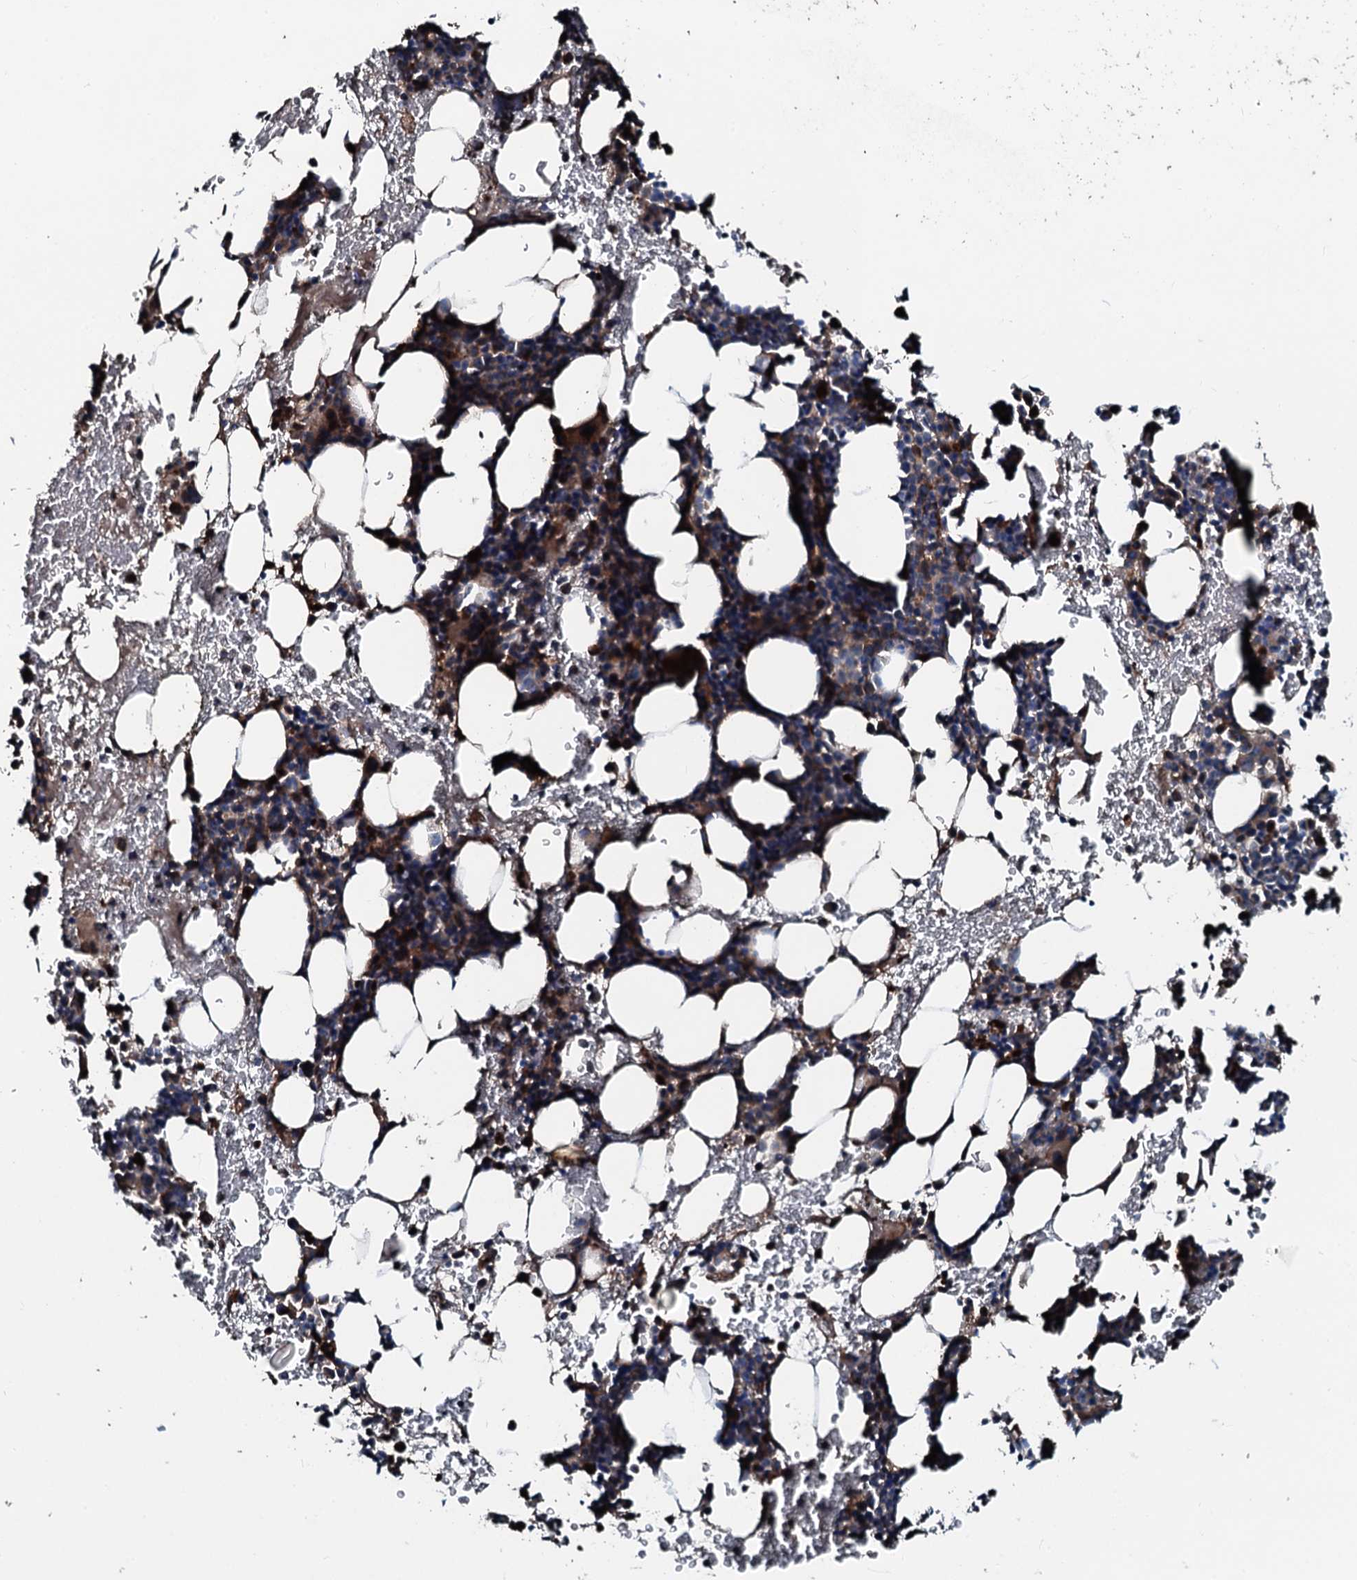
{"staining": {"intensity": "strong", "quantity": "25%-75%", "location": "cytoplasmic/membranous"}, "tissue": "bone marrow", "cell_type": "Hematopoietic cells", "image_type": "normal", "snomed": [{"axis": "morphology", "description": "Normal tissue, NOS"}, {"axis": "topography", "description": "Bone marrow"}], "caption": "A high-resolution micrograph shows immunohistochemistry staining of normal bone marrow, which shows strong cytoplasmic/membranous staining in approximately 25%-75% of hematopoietic cells. (Brightfield microscopy of DAB IHC at high magnification).", "gene": "AARS1", "patient": {"sex": "female", "age": 37}}